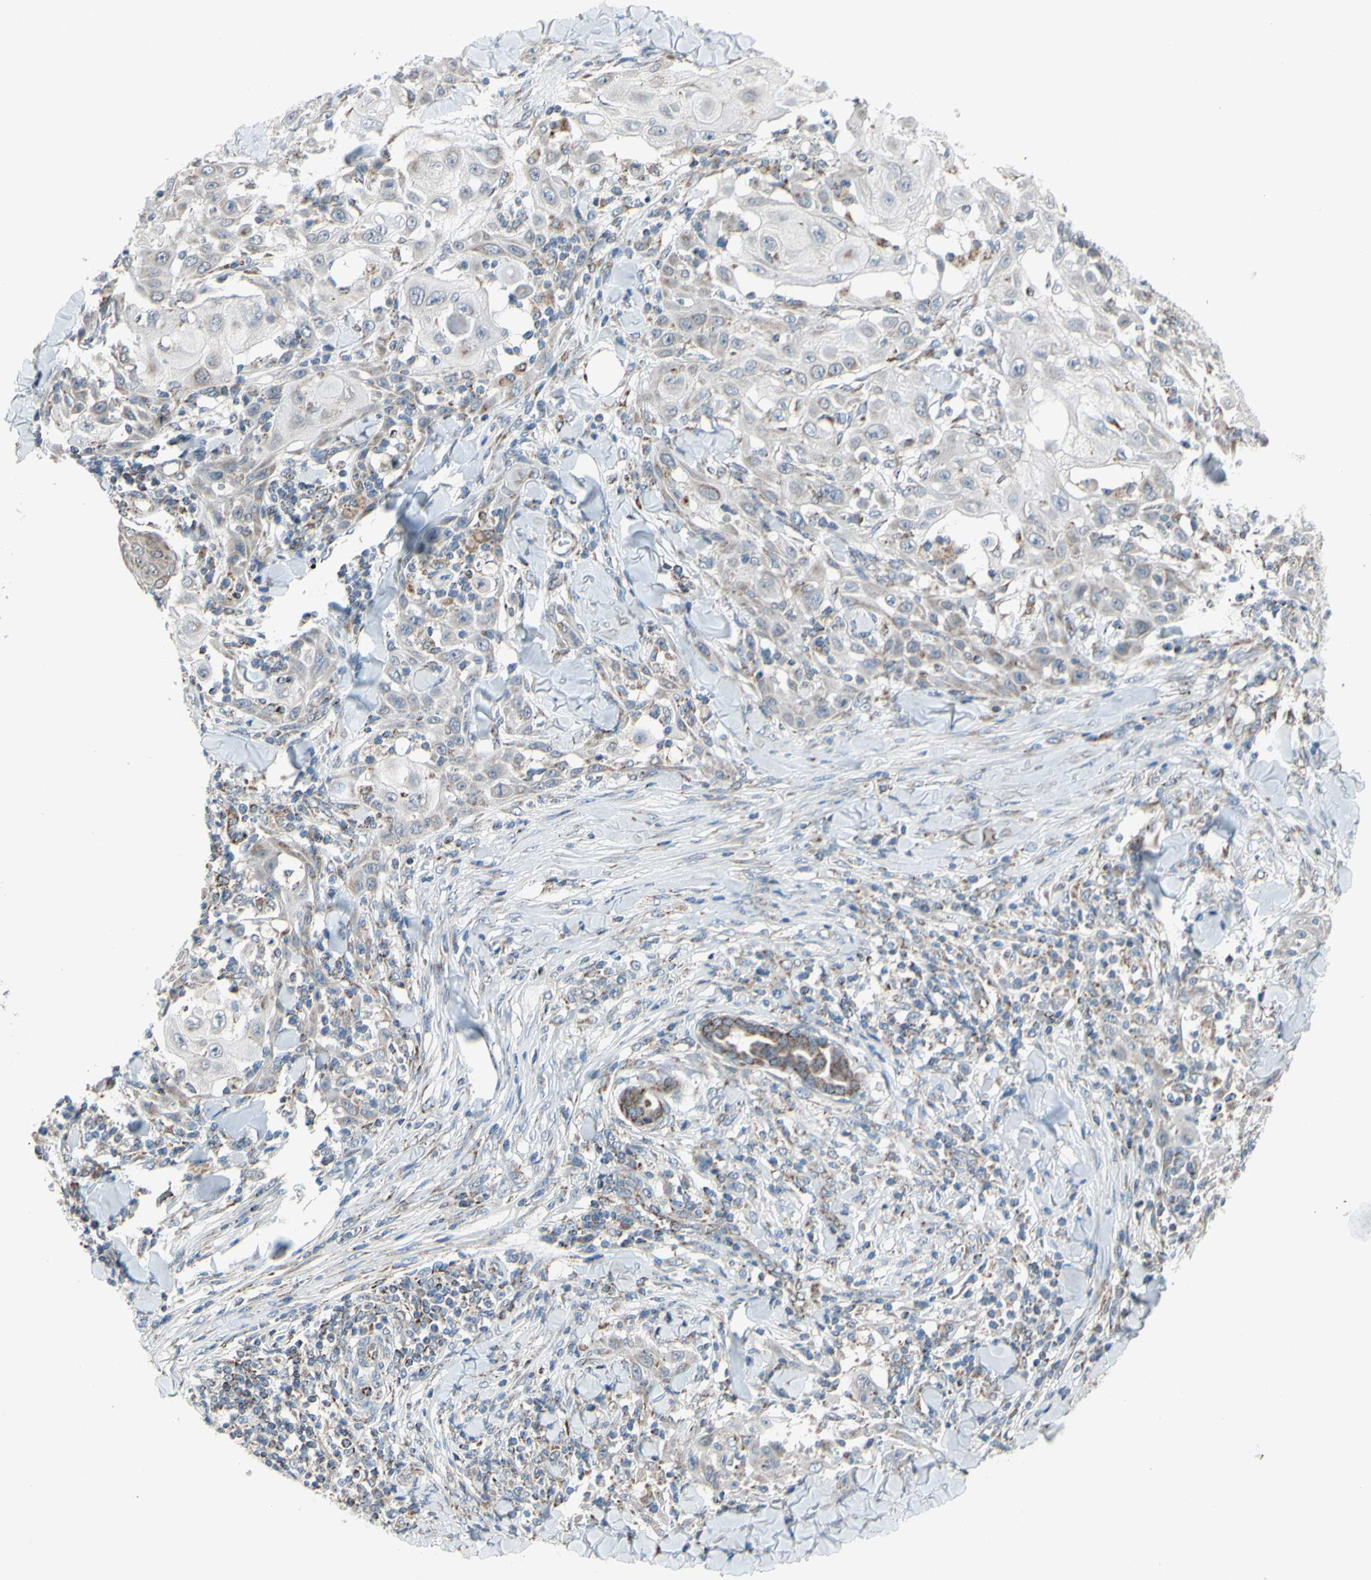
{"staining": {"intensity": "weak", "quantity": "25%-75%", "location": "cytoplasmic/membranous"}, "tissue": "skin cancer", "cell_type": "Tumor cells", "image_type": "cancer", "snomed": [{"axis": "morphology", "description": "Squamous cell carcinoma, NOS"}, {"axis": "topography", "description": "Skin"}], "caption": "The image reveals immunohistochemical staining of skin cancer. There is weak cytoplasmic/membranous staining is identified in approximately 25%-75% of tumor cells.", "gene": "GLT8D1", "patient": {"sex": "male", "age": 24}}